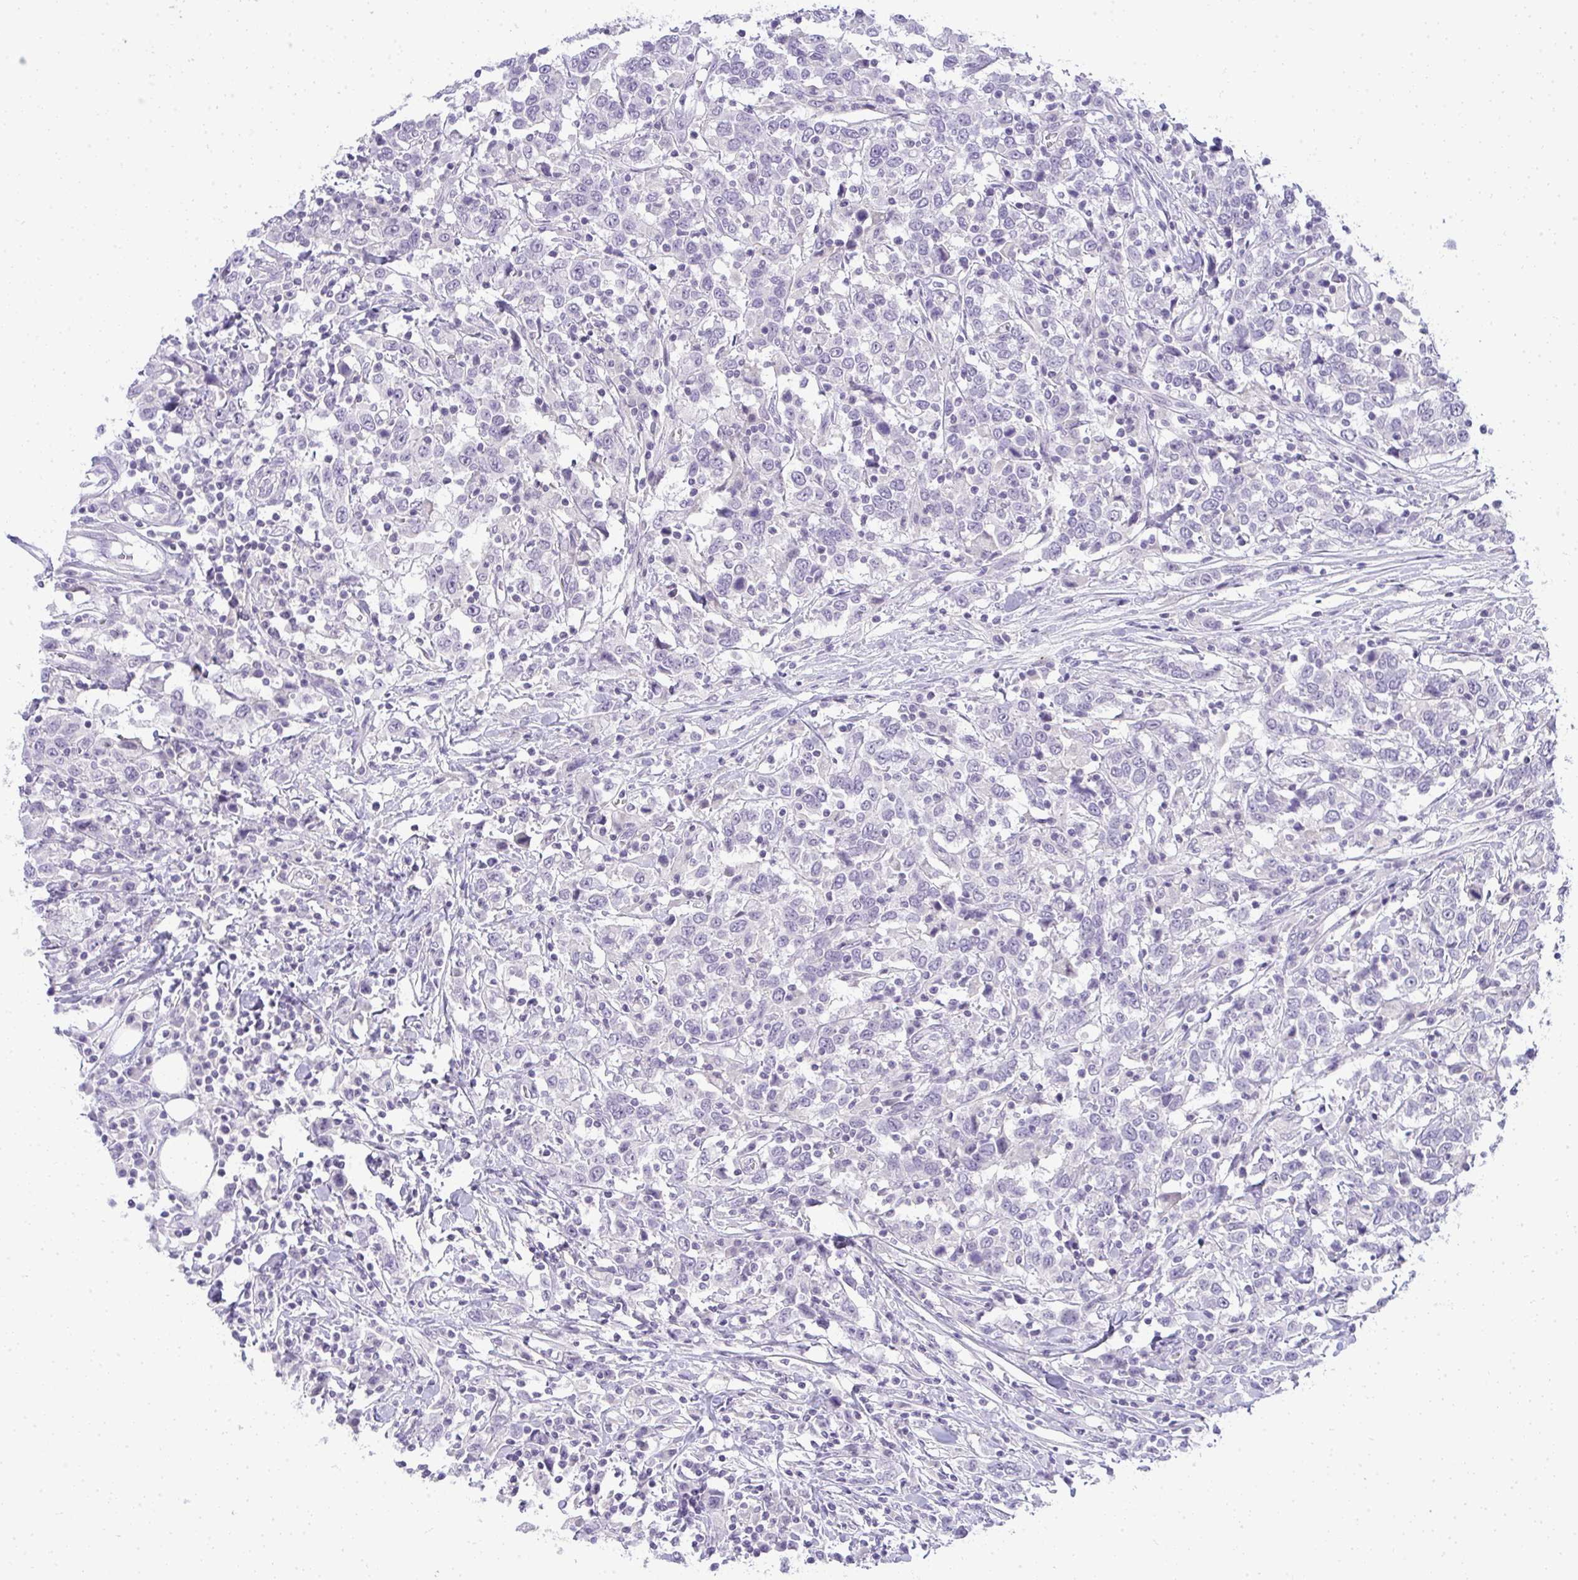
{"staining": {"intensity": "negative", "quantity": "none", "location": "none"}, "tissue": "urothelial cancer", "cell_type": "Tumor cells", "image_type": "cancer", "snomed": [{"axis": "morphology", "description": "Urothelial carcinoma, High grade"}, {"axis": "topography", "description": "Urinary bladder"}], "caption": "Urothelial carcinoma (high-grade) was stained to show a protein in brown. There is no significant positivity in tumor cells. (Brightfield microscopy of DAB (3,3'-diaminobenzidine) IHC at high magnification).", "gene": "TMEM82", "patient": {"sex": "male", "age": 61}}